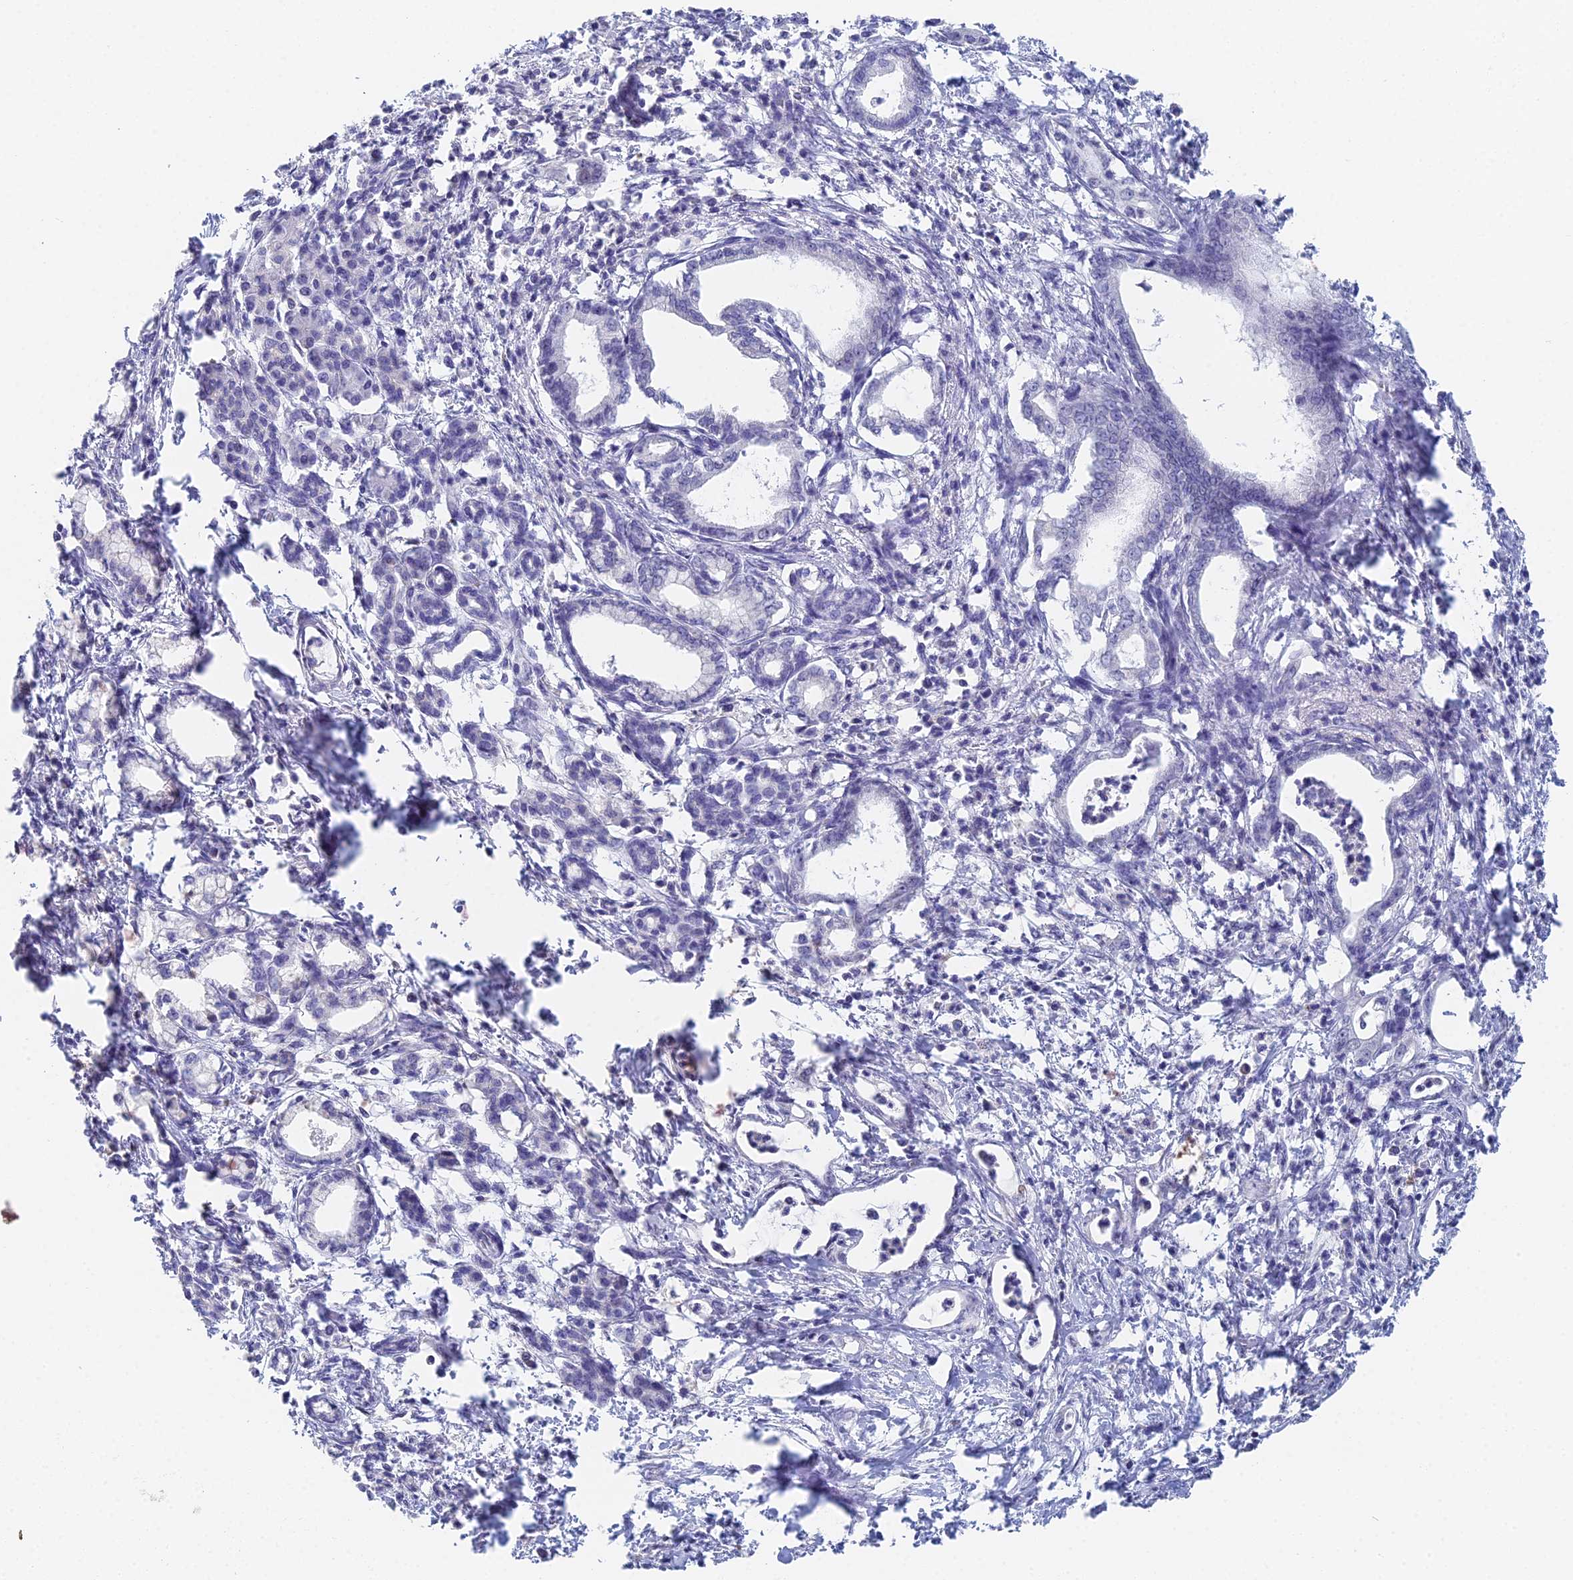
{"staining": {"intensity": "negative", "quantity": "none", "location": "none"}, "tissue": "pancreatic cancer", "cell_type": "Tumor cells", "image_type": "cancer", "snomed": [{"axis": "morphology", "description": "Adenocarcinoma, NOS"}, {"axis": "topography", "description": "Pancreas"}], "caption": "The photomicrograph exhibits no staining of tumor cells in pancreatic cancer (adenocarcinoma).", "gene": "MCM2", "patient": {"sex": "female", "age": 55}}